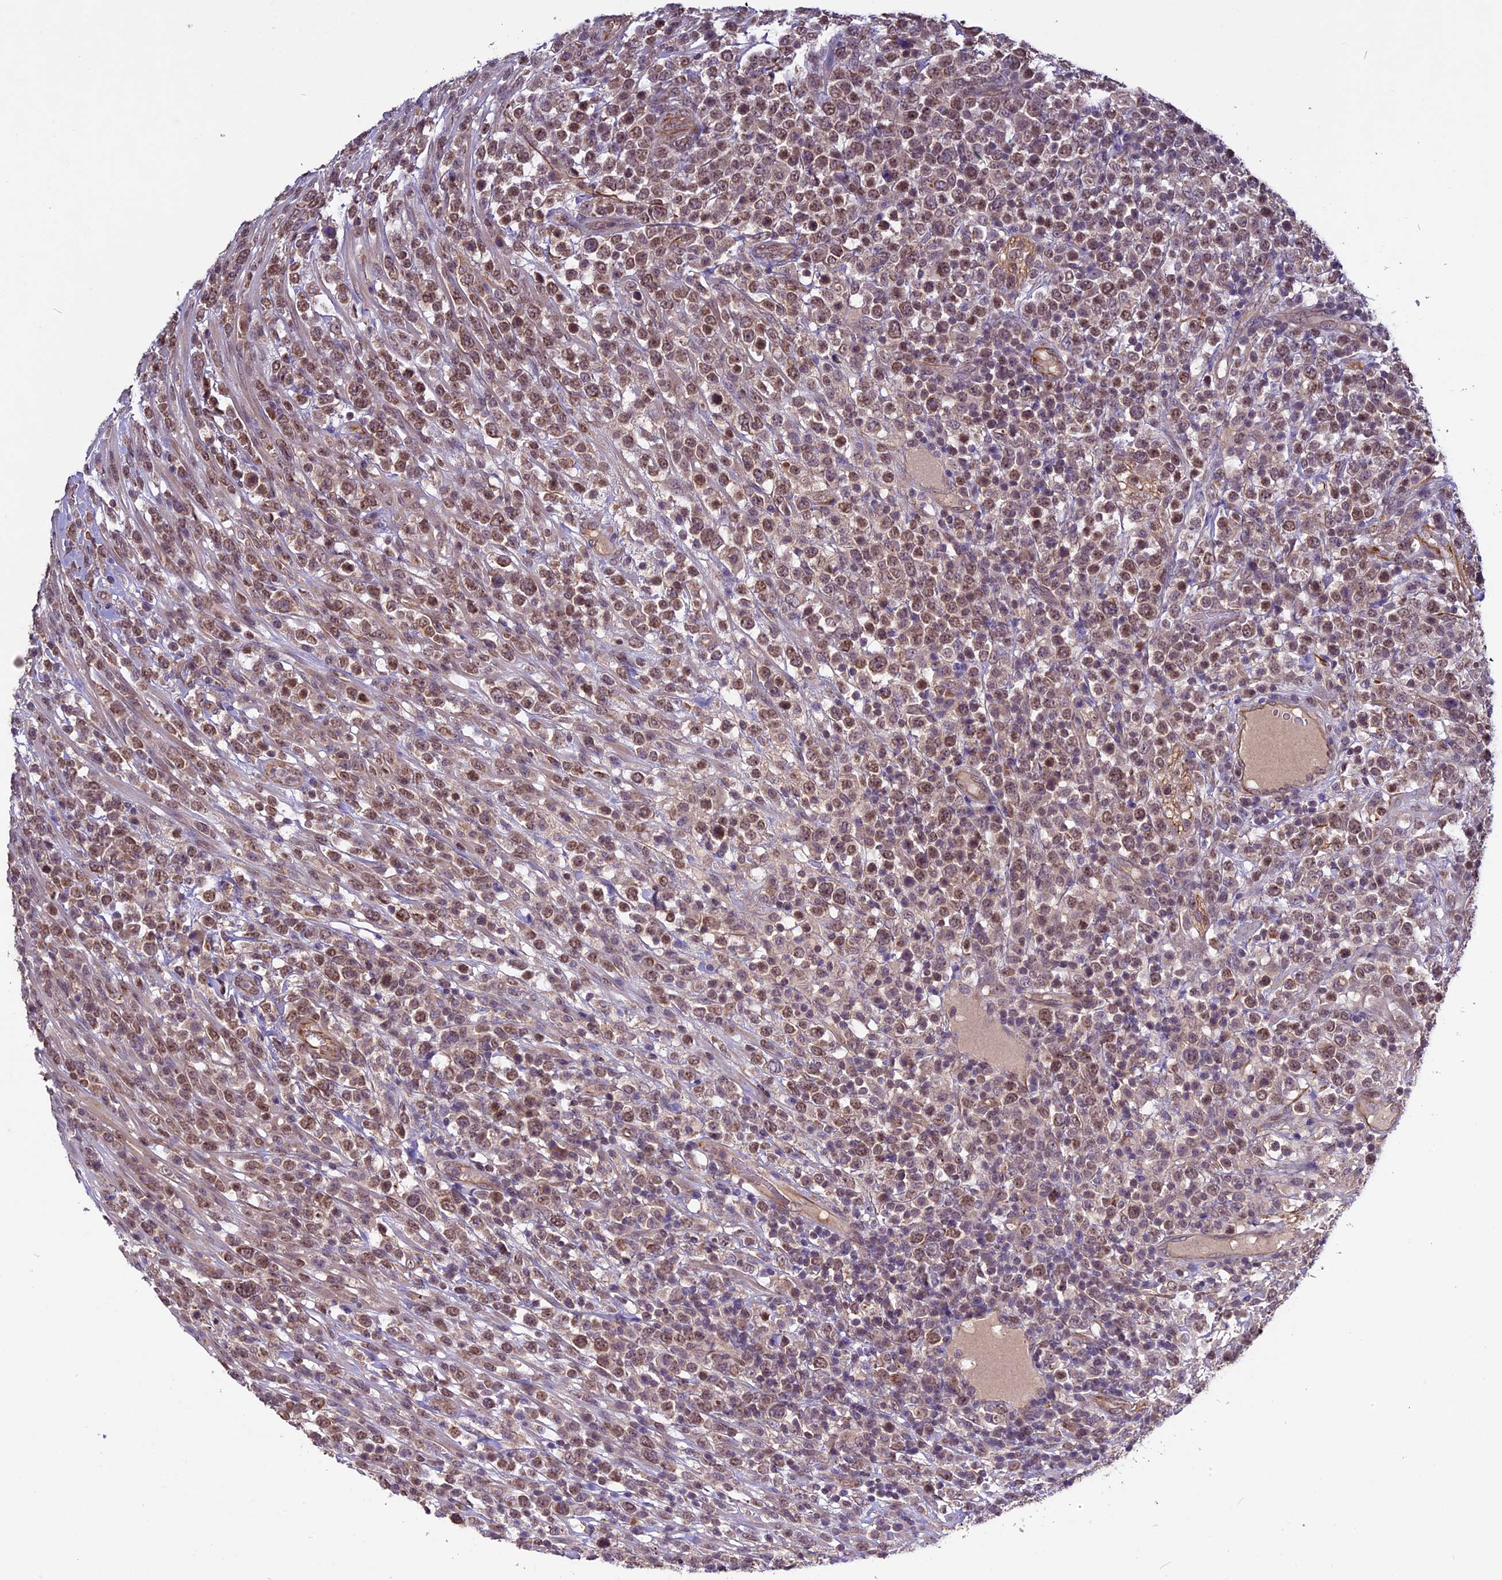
{"staining": {"intensity": "moderate", "quantity": ">75%", "location": "cytoplasmic/membranous,nuclear"}, "tissue": "lymphoma", "cell_type": "Tumor cells", "image_type": "cancer", "snomed": [{"axis": "morphology", "description": "Malignant lymphoma, non-Hodgkin's type, High grade"}, {"axis": "topography", "description": "Colon"}], "caption": "Human lymphoma stained for a protein (brown) exhibits moderate cytoplasmic/membranous and nuclear positive expression in about >75% of tumor cells.", "gene": "C3orf70", "patient": {"sex": "female", "age": 53}}